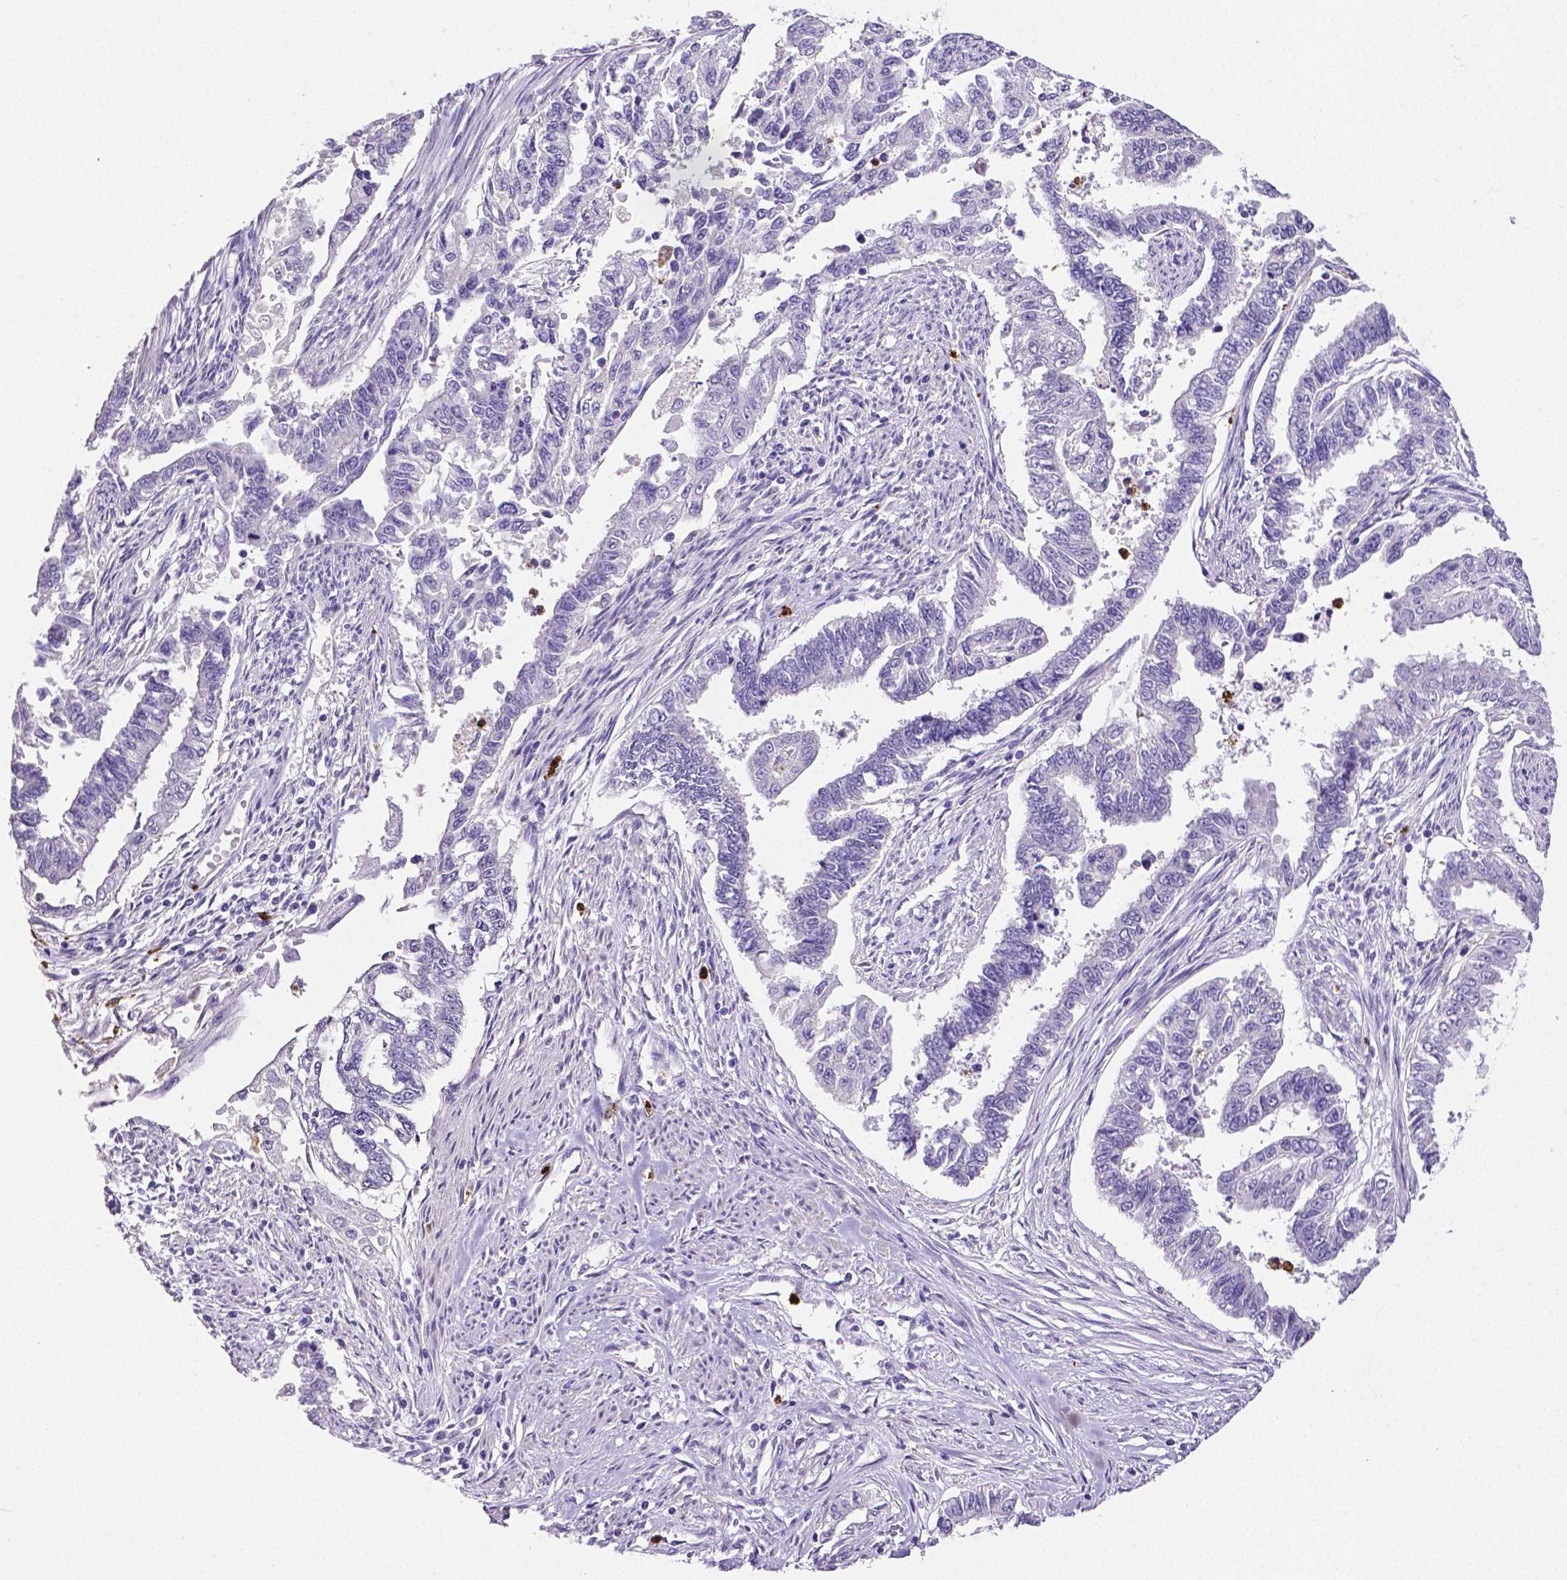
{"staining": {"intensity": "negative", "quantity": "none", "location": "none"}, "tissue": "endometrial cancer", "cell_type": "Tumor cells", "image_type": "cancer", "snomed": [{"axis": "morphology", "description": "Adenocarcinoma, NOS"}, {"axis": "topography", "description": "Uterus"}], "caption": "An immunohistochemistry (IHC) photomicrograph of endometrial cancer (adenocarcinoma) is shown. There is no staining in tumor cells of endometrial cancer (adenocarcinoma). (Stains: DAB immunohistochemistry with hematoxylin counter stain, Microscopy: brightfield microscopy at high magnification).", "gene": "MMP9", "patient": {"sex": "female", "age": 59}}